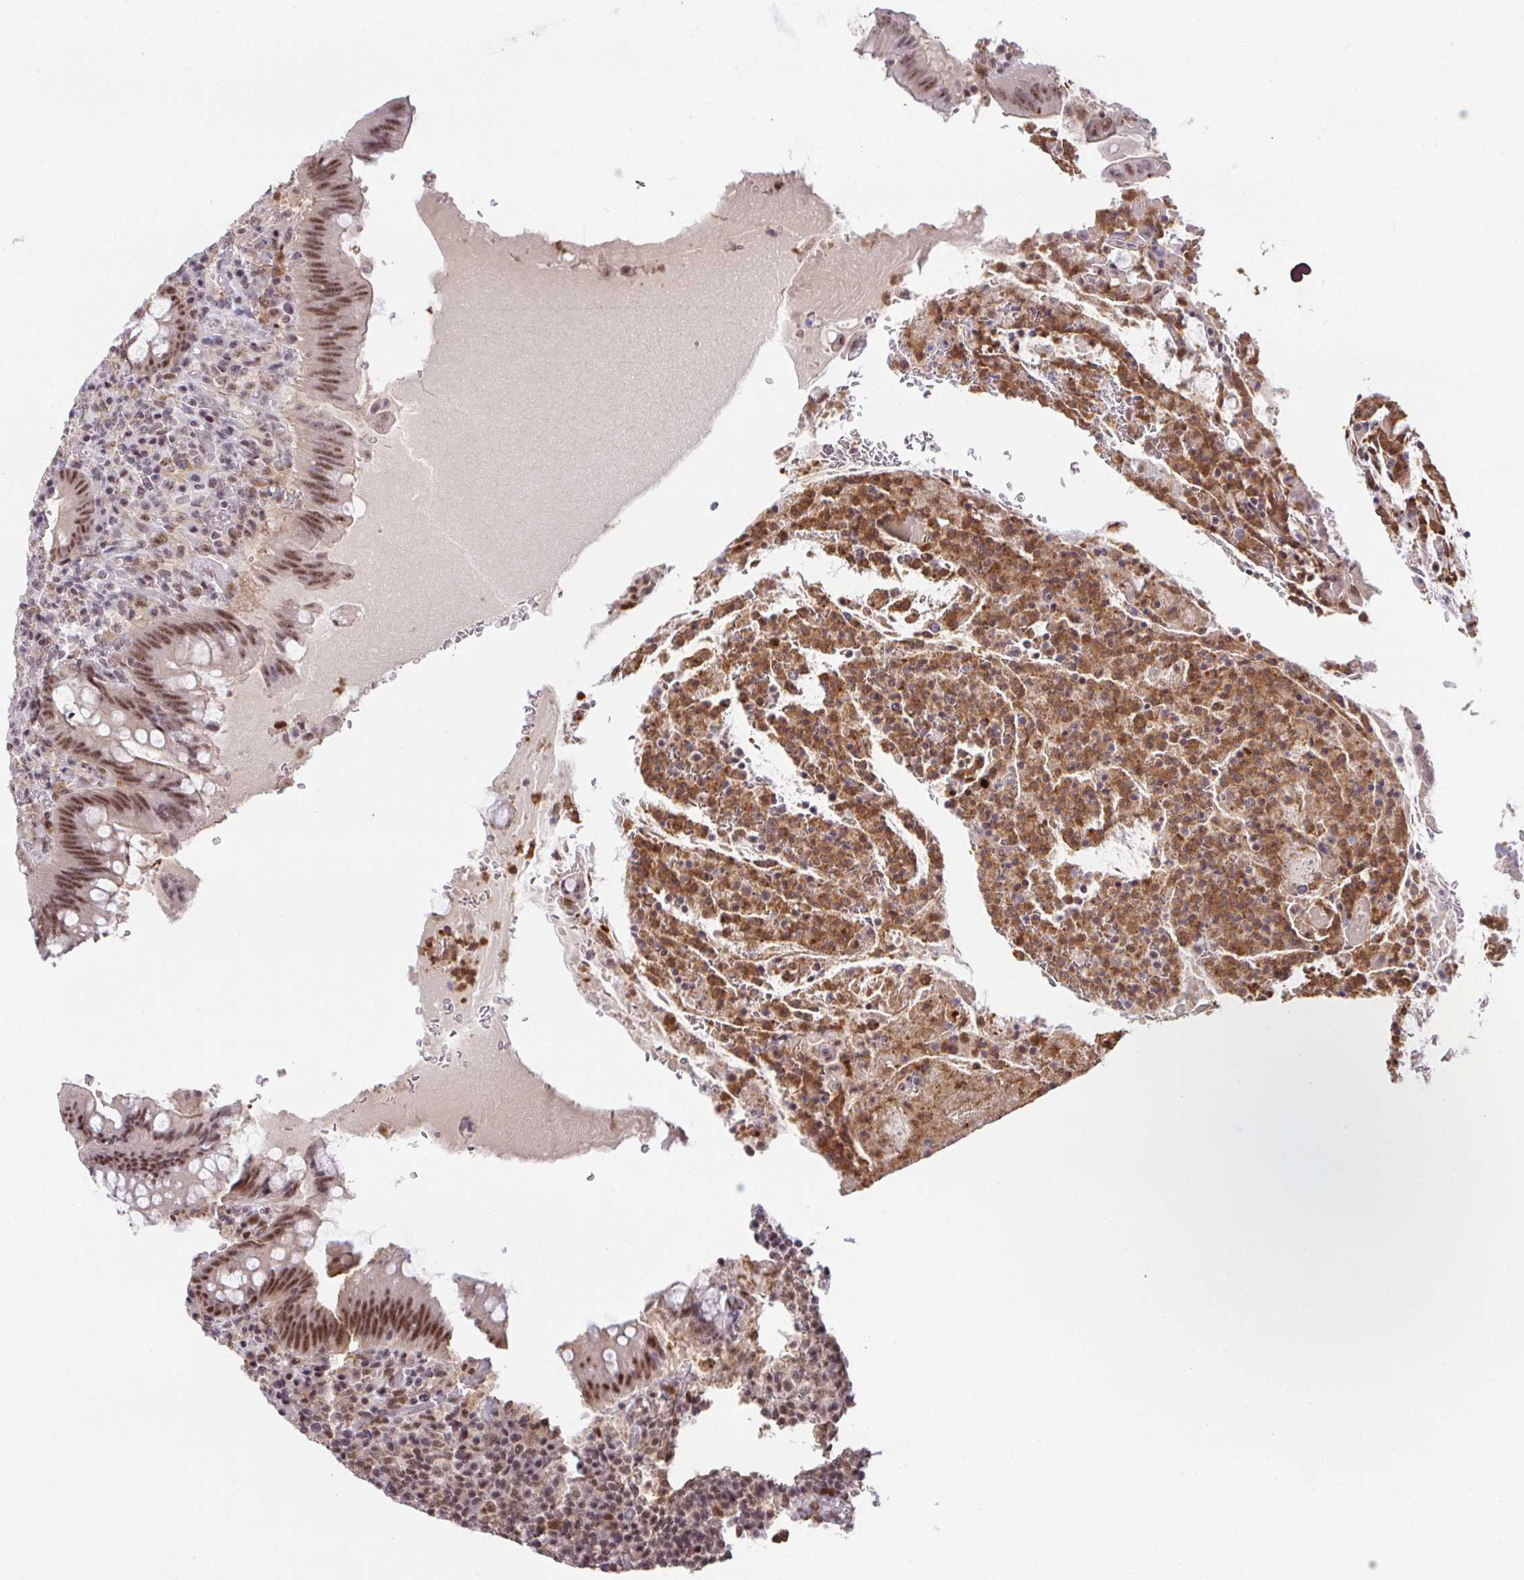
{"staining": {"intensity": "moderate", "quantity": ">75%", "location": "nuclear"}, "tissue": "appendix", "cell_type": "Glandular cells", "image_type": "normal", "snomed": [{"axis": "morphology", "description": "Normal tissue, NOS"}, {"axis": "topography", "description": "Appendix"}], "caption": "Protein analysis of benign appendix demonstrates moderate nuclear staining in about >75% of glandular cells.", "gene": "OR6K3", "patient": {"sex": "female", "age": 43}}